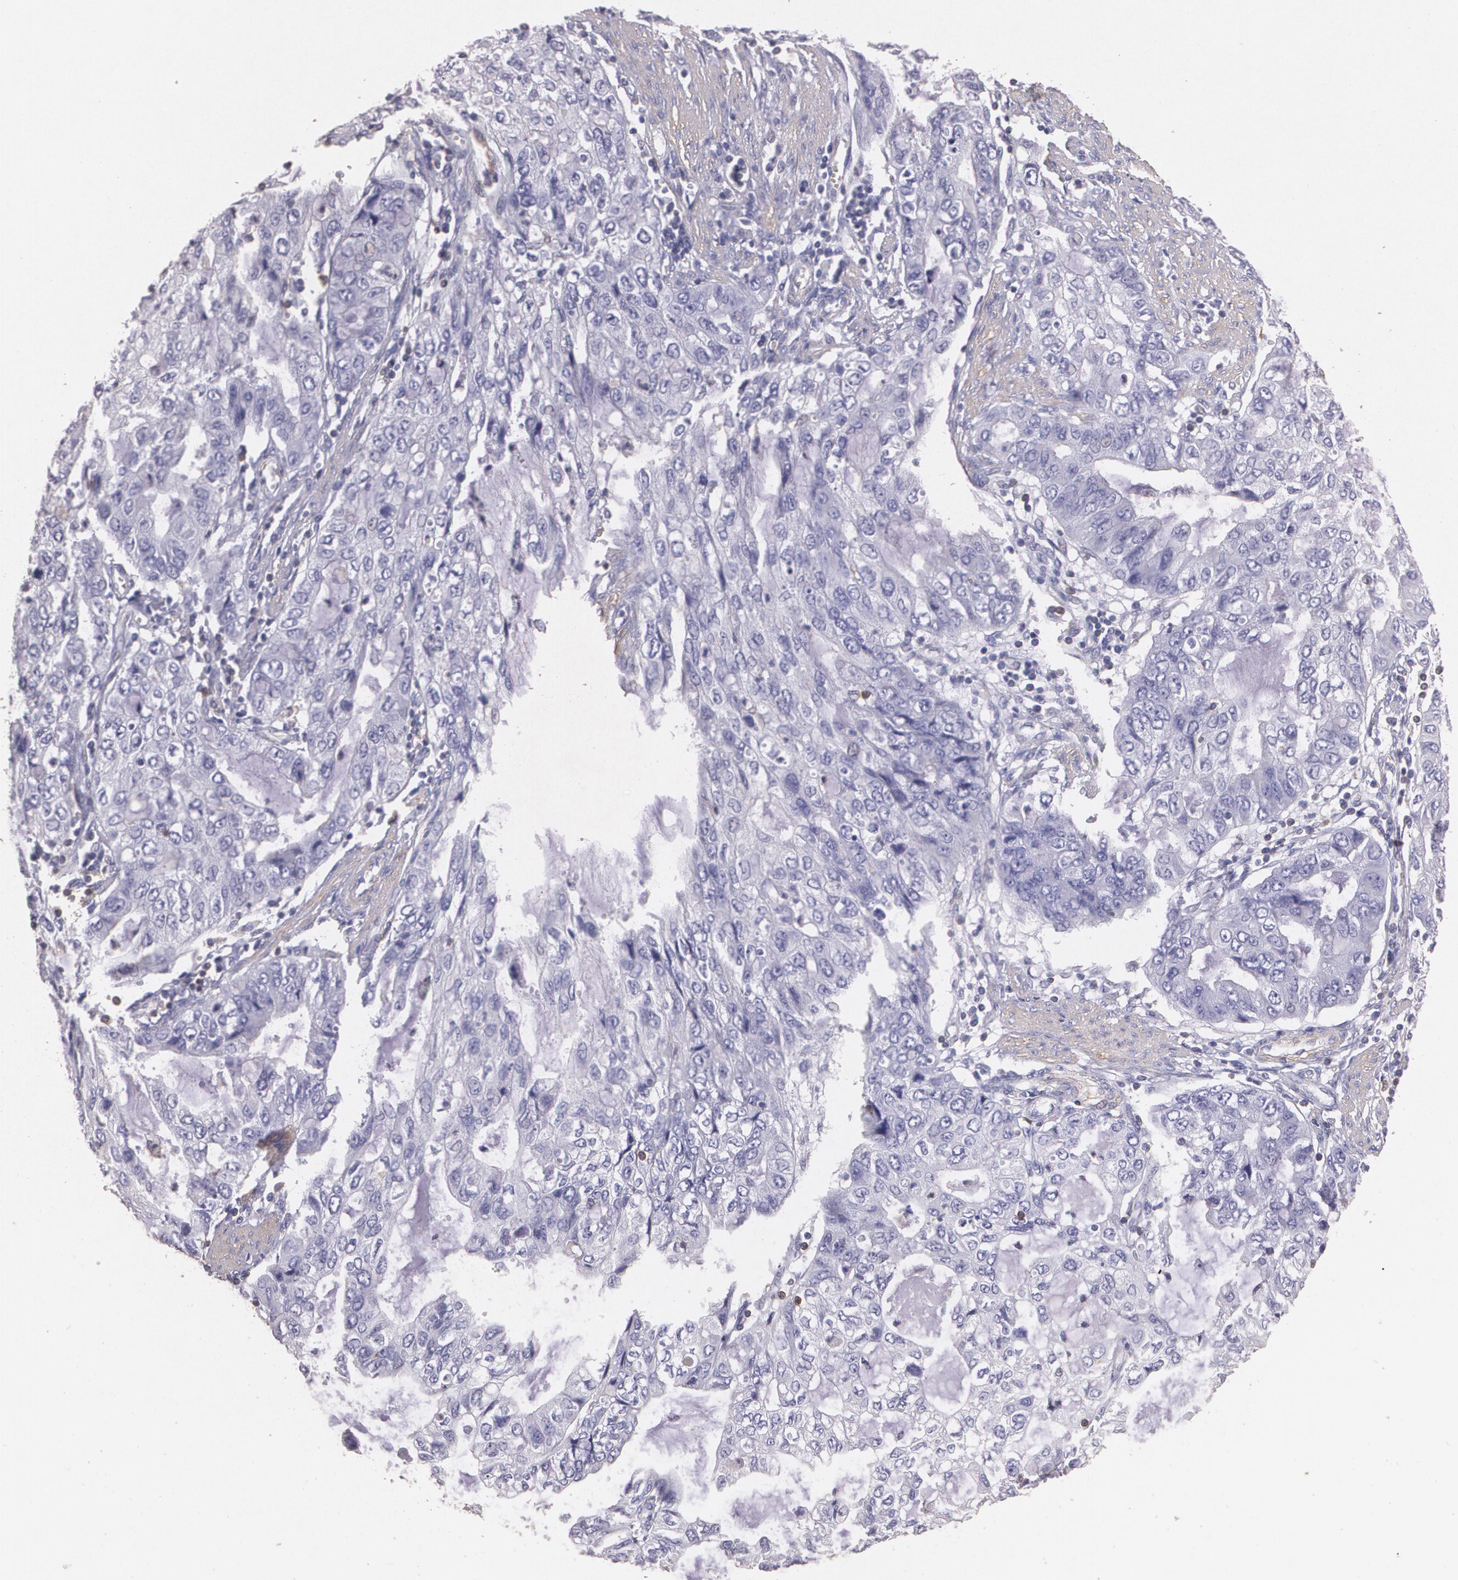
{"staining": {"intensity": "negative", "quantity": "none", "location": "none"}, "tissue": "stomach cancer", "cell_type": "Tumor cells", "image_type": "cancer", "snomed": [{"axis": "morphology", "description": "Adenocarcinoma, NOS"}, {"axis": "topography", "description": "Stomach, upper"}], "caption": "This histopathology image is of stomach cancer (adenocarcinoma) stained with immunohistochemistry to label a protein in brown with the nuclei are counter-stained blue. There is no expression in tumor cells.", "gene": "TGFBR1", "patient": {"sex": "female", "age": 52}}